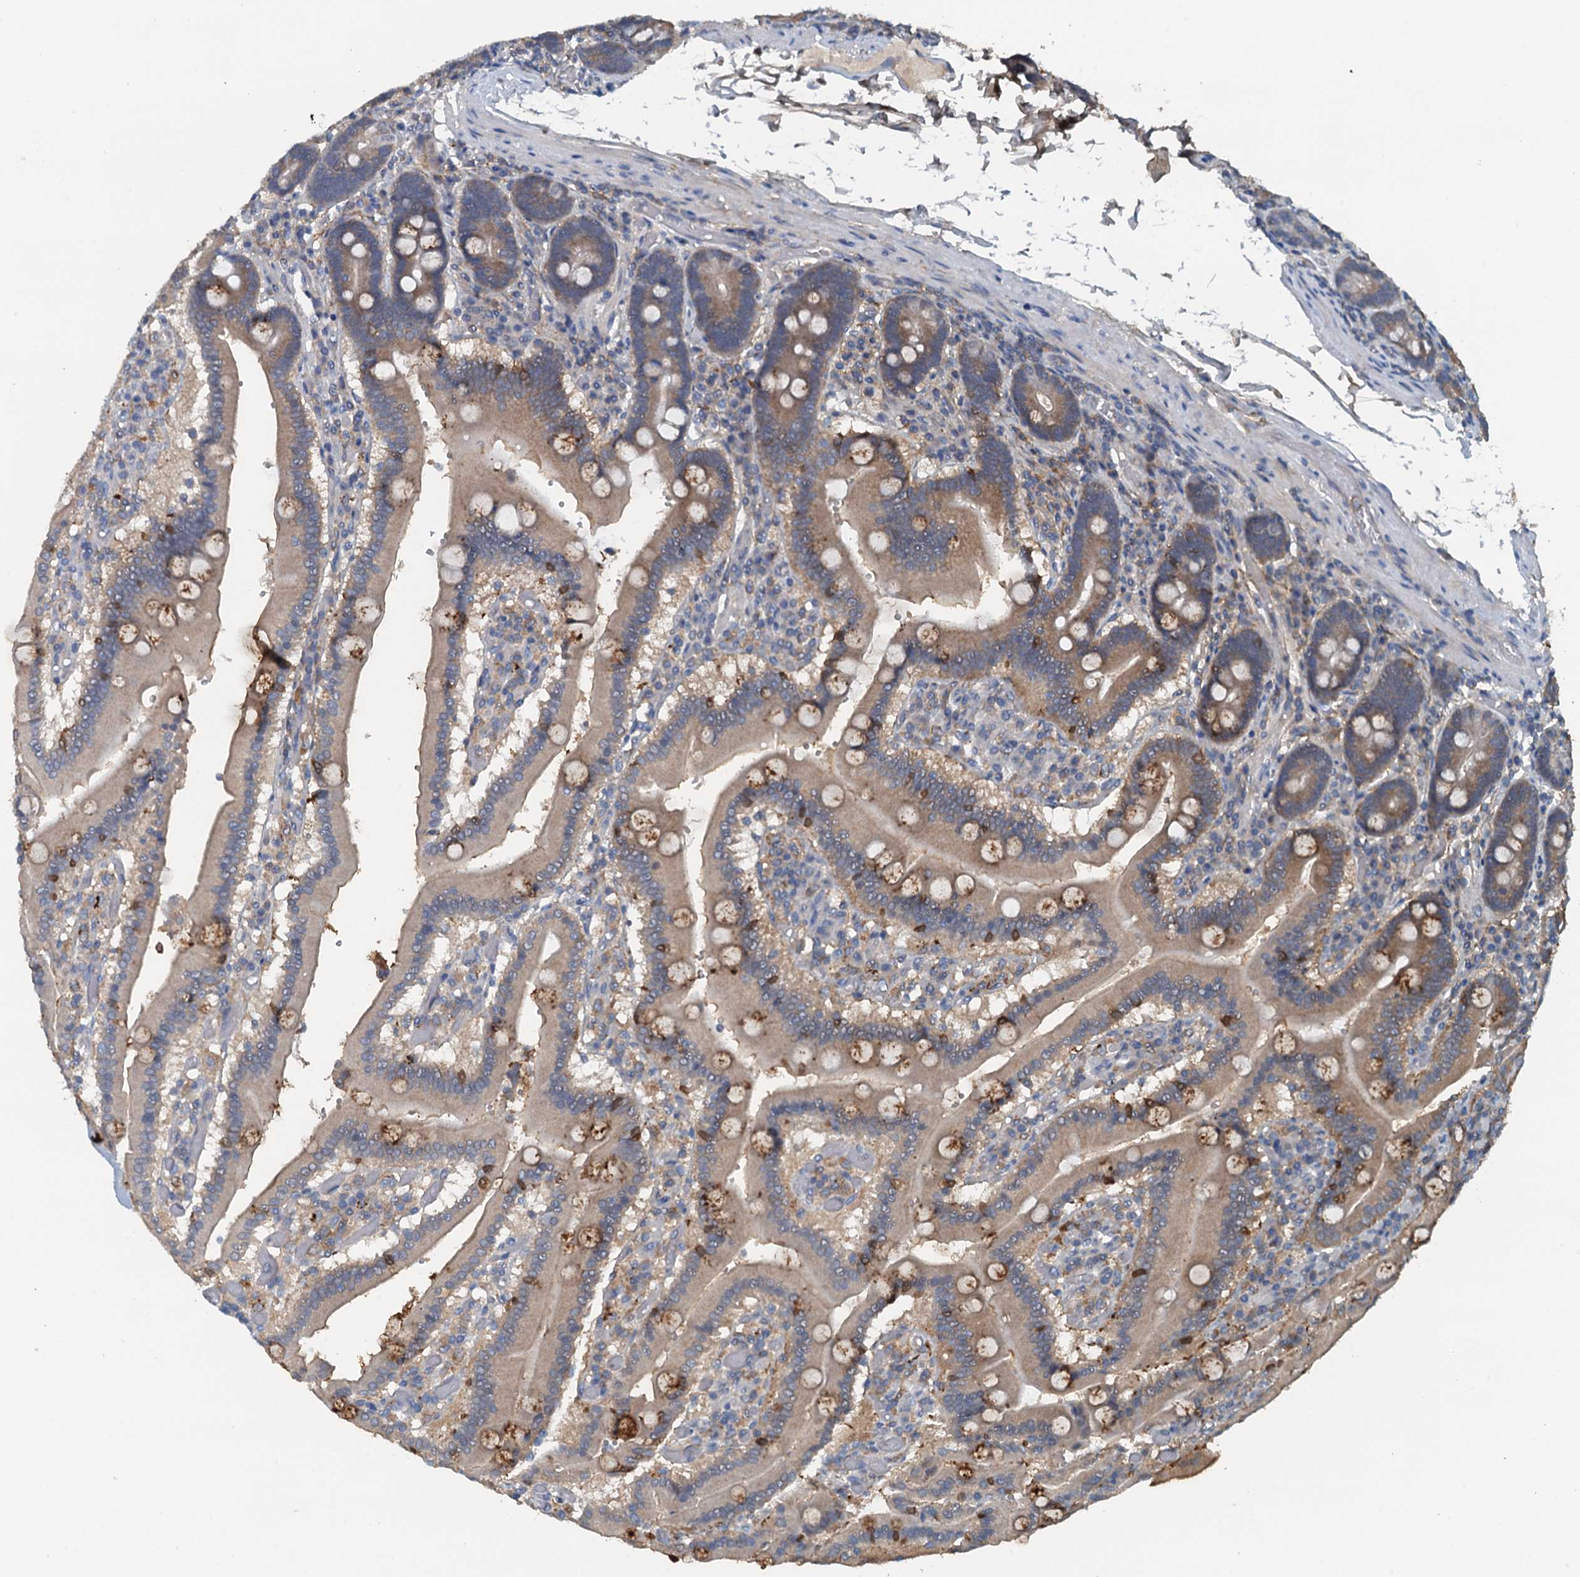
{"staining": {"intensity": "moderate", "quantity": "25%-75%", "location": "cytoplasmic/membranous"}, "tissue": "duodenum", "cell_type": "Glandular cells", "image_type": "normal", "snomed": [{"axis": "morphology", "description": "Normal tissue, NOS"}, {"axis": "topography", "description": "Duodenum"}], "caption": "Protein staining by IHC shows moderate cytoplasmic/membranous staining in approximately 25%-75% of glandular cells in unremarkable duodenum. (brown staining indicates protein expression, while blue staining denotes nuclei).", "gene": "THAP10", "patient": {"sex": "female", "age": 62}}